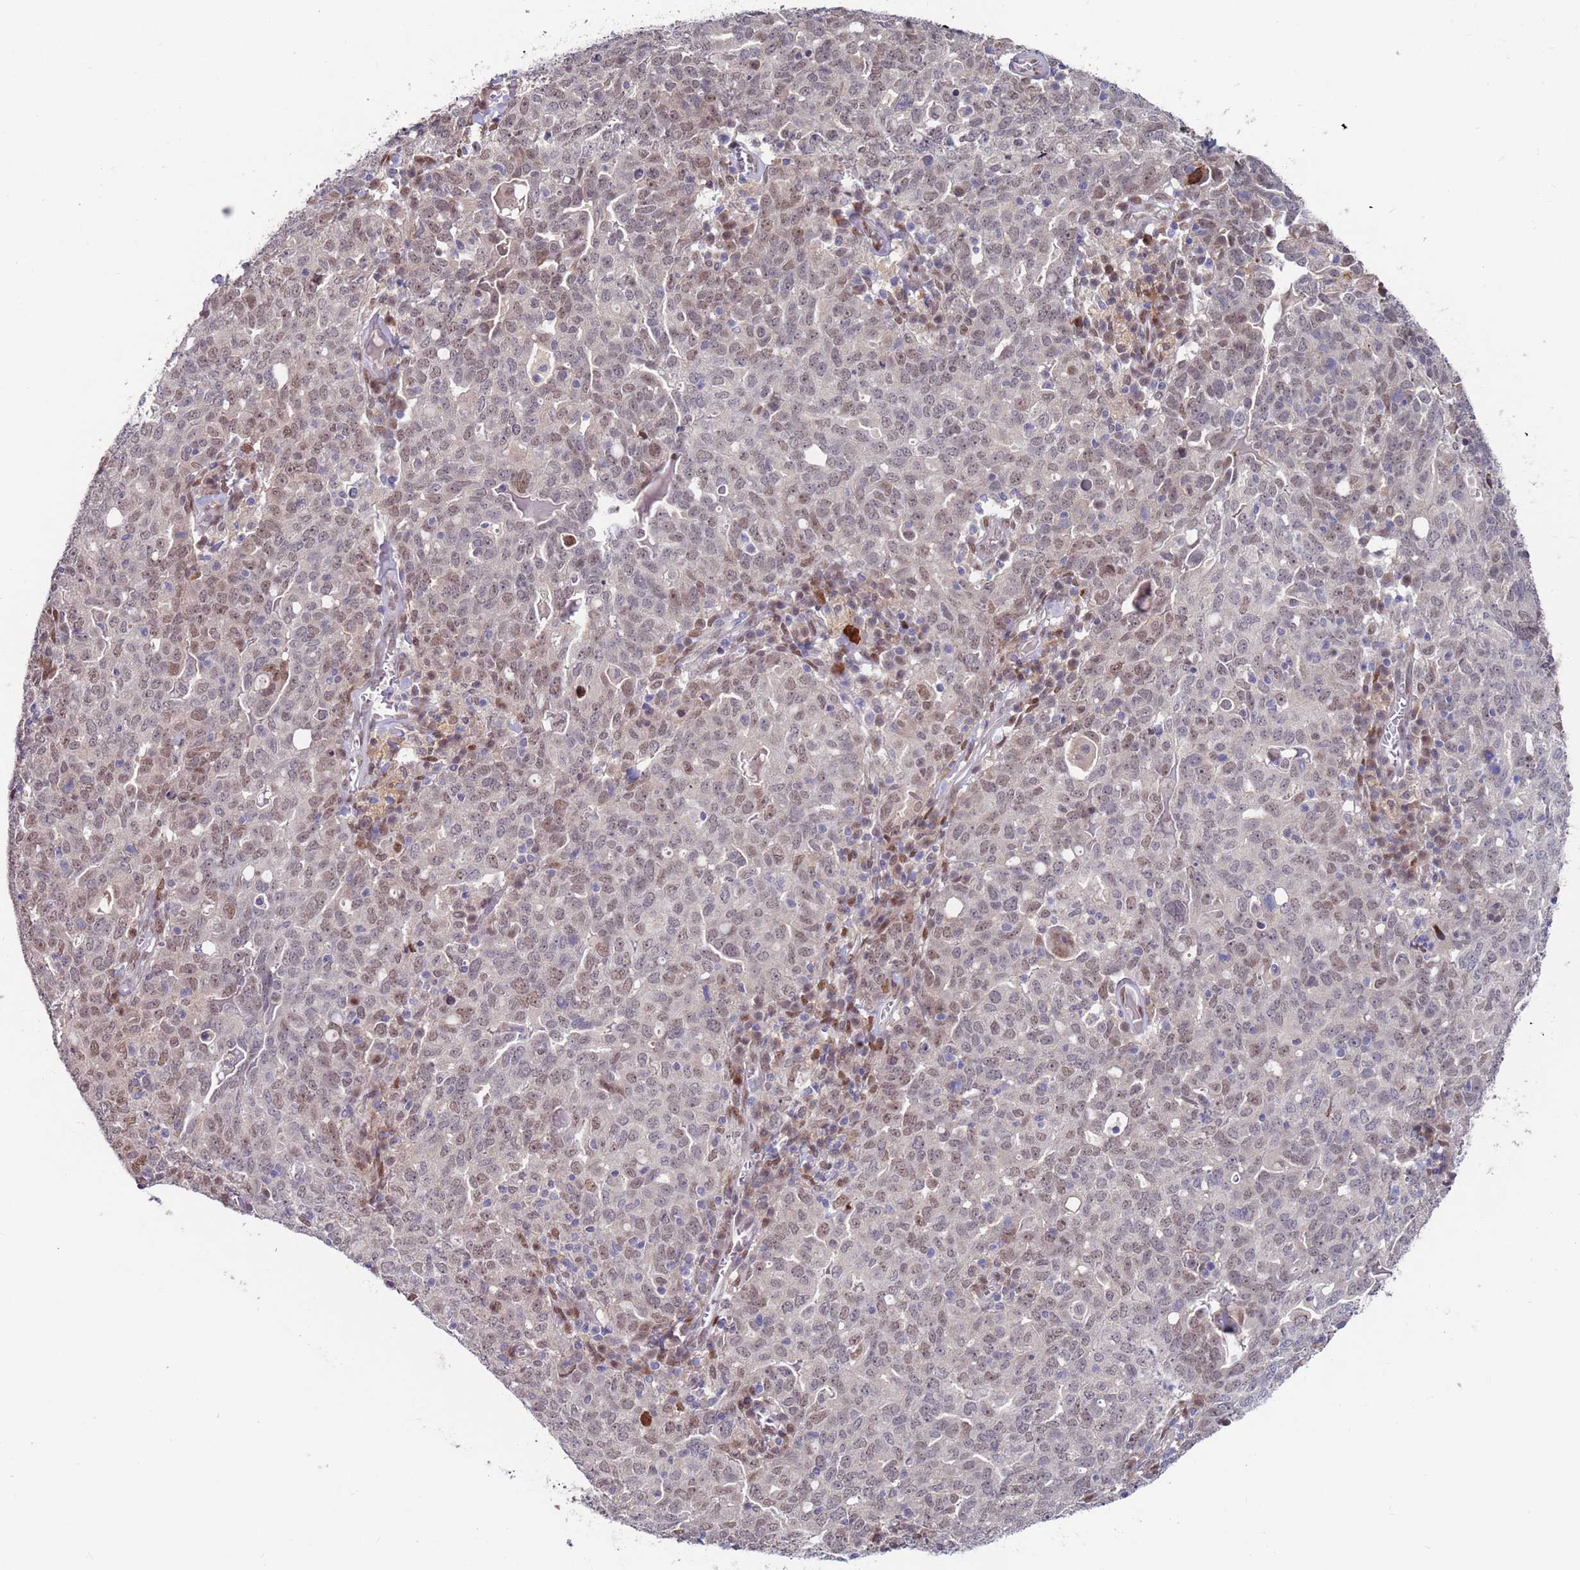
{"staining": {"intensity": "weak", "quantity": ">75%", "location": "nuclear"}, "tissue": "ovarian cancer", "cell_type": "Tumor cells", "image_type": "cancer", "snomed": [{"axis": "morphology", "description": "Carcinoma, endometroid"}, {"axis": "topography", "description": "Ovary"}], "caption": "Weak nuclear protein staining is present in about >75% of tumor cells in ovarian endometroid carcinoma.", "gene": "FBXO27", "patient": {"sex": "female", "age": 62}}